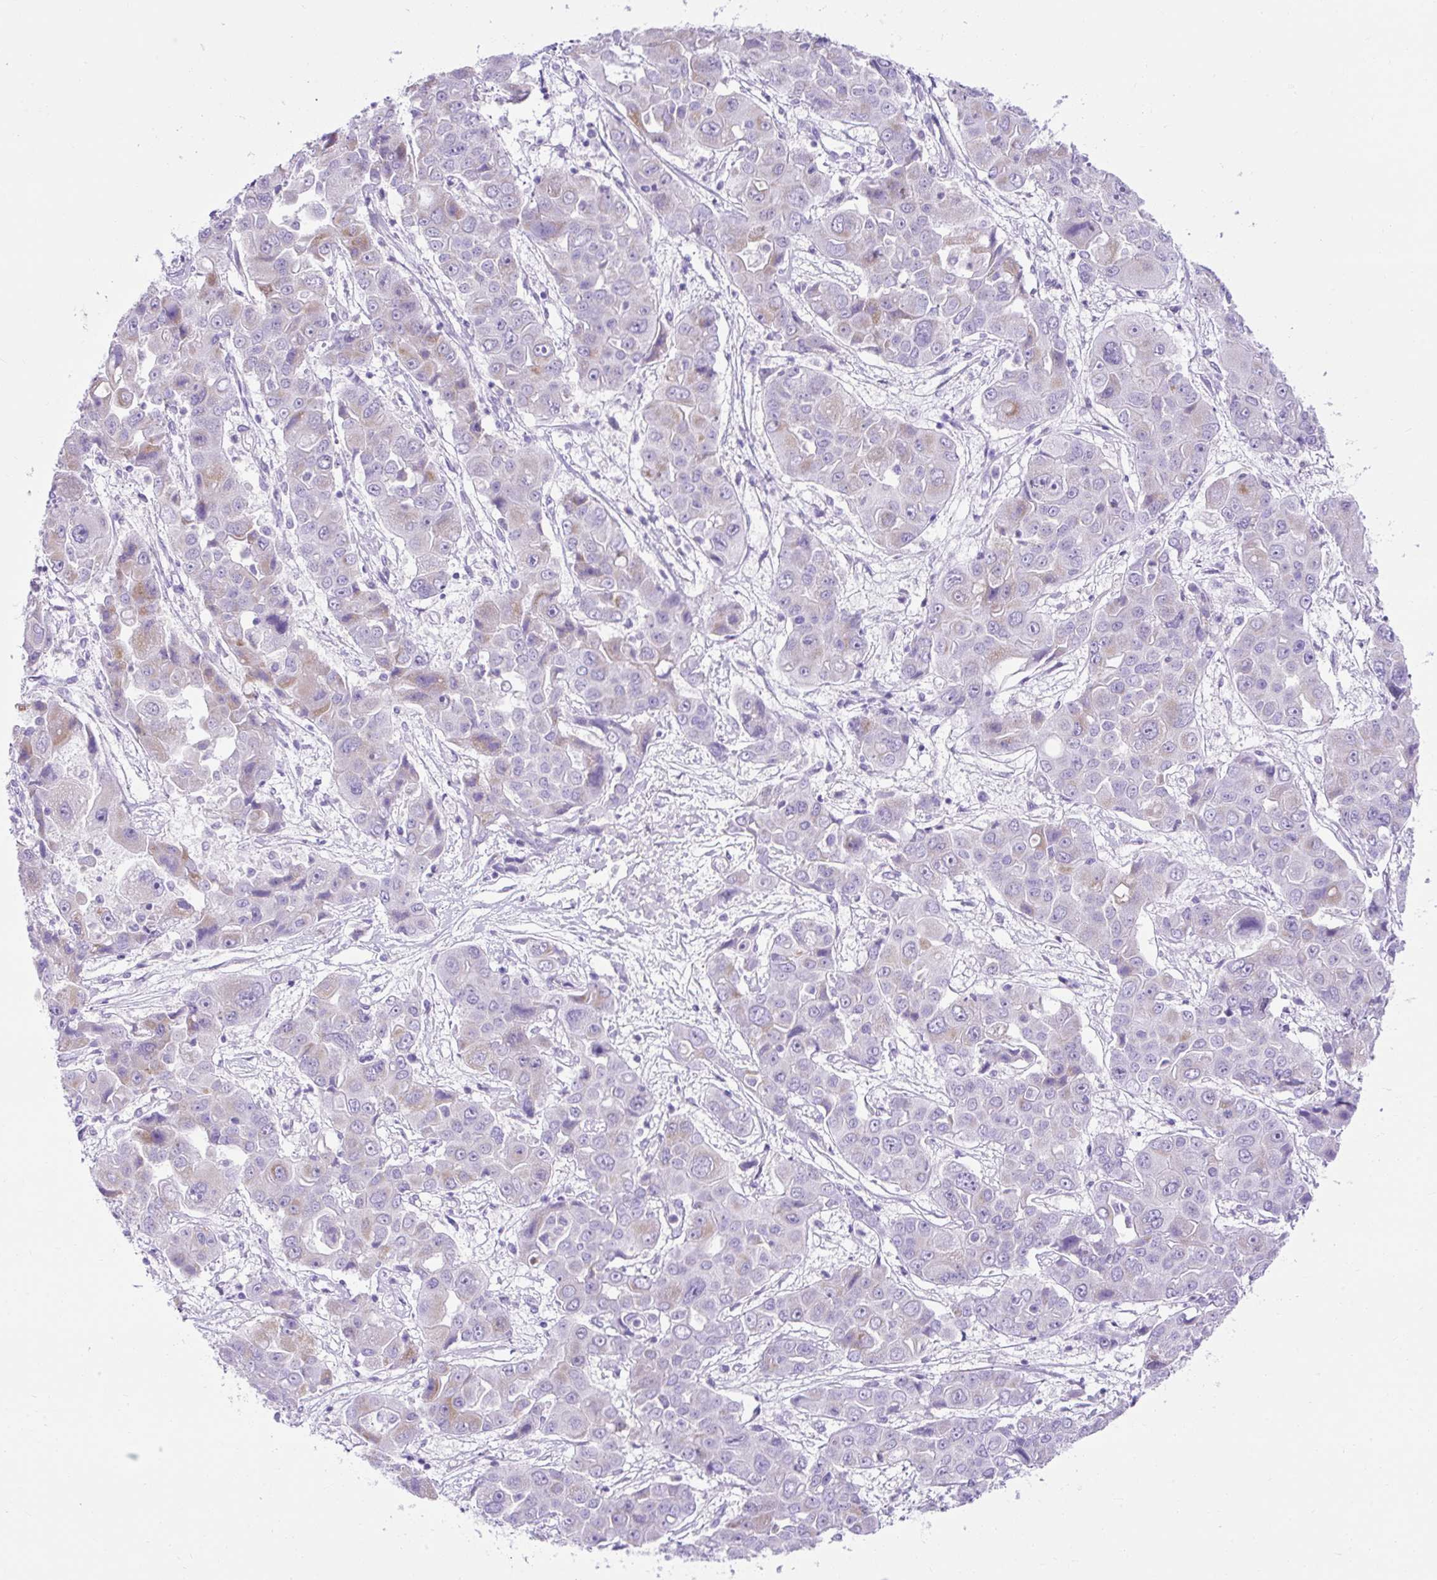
{"staining": {"intensity": "weak", "quantity": "<25%", "location": "cytoplasmic/membranous"}, "tissue": "liver cancer", "cell_type": "Tumor cells", "image_type": "cancer", "snomed": [{"axis": "morphology", "description": "Cholangiocarcinoma"}, {"axis": "topography", "description": "Liver"}], "caption": "Immunohistochemistry (IHC) of liver cancer (cholangiocarcinoma) exhibits no positivity in tumor cells.", "gene": "KRT12", "patient": {"sex": "male", "age": 67}}